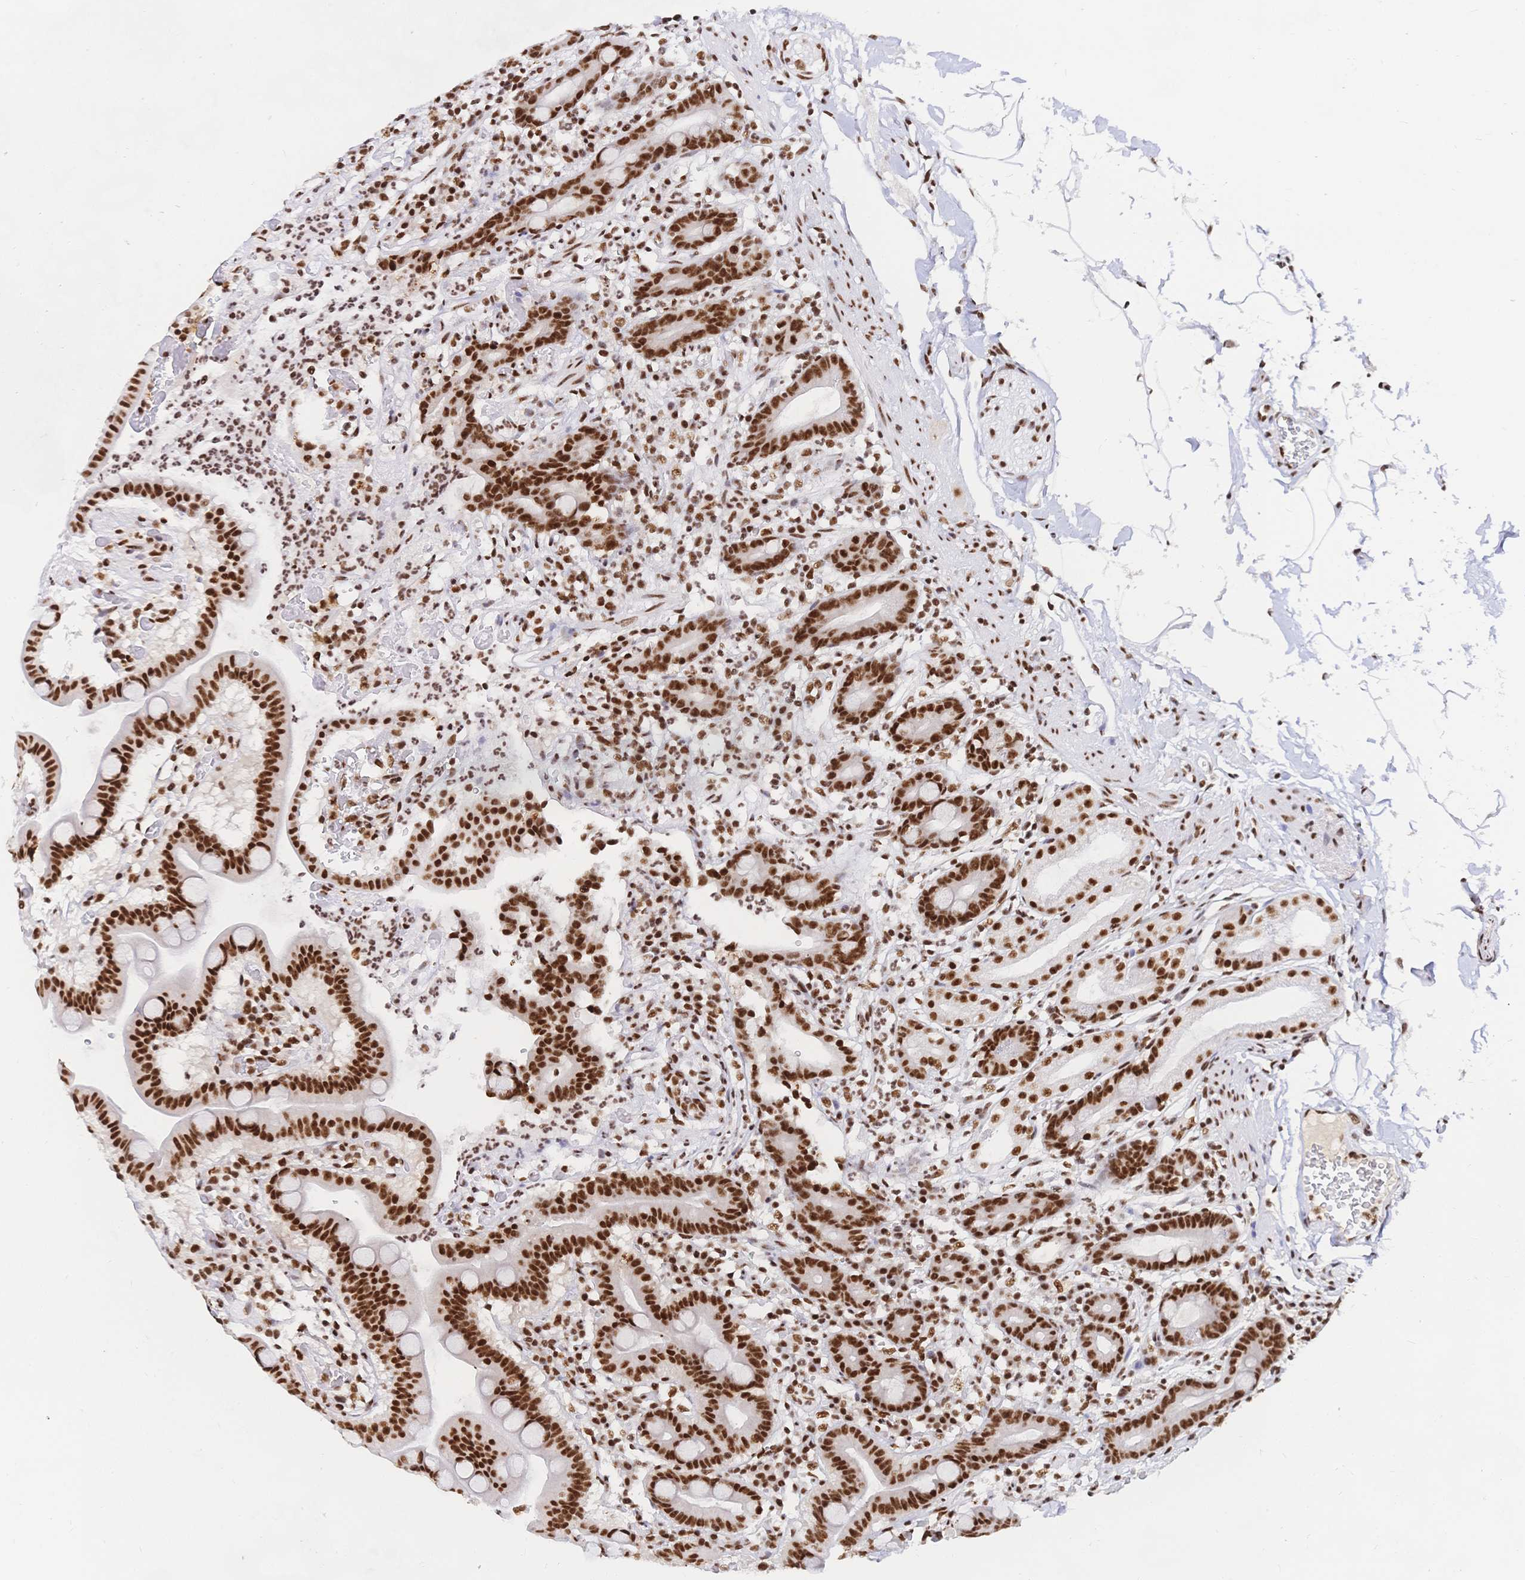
{"staining": {"intensity": "strong", "quantity": ">75%", "location": "nuclear"}, "tissue": "duodenum", "cell_type": "Glandular cells", "image_type": "normal", "snomed": [{"axis": "morphology", "description": "Normal tissue, NOS"}, {"axis": "topography", "description": "Pancreas"}, {"axis": "topography", "description": "Duodenum"}], "caption": "Protein expression by IHC shows strong nuclear positivity in approximately >75% of glandular cells in unremarkable duodenum. (DAB IHC with brightfield microscopy, high magnification).", "gene": "SRSF1", "patient": {"sex": "male", "age": 59}}